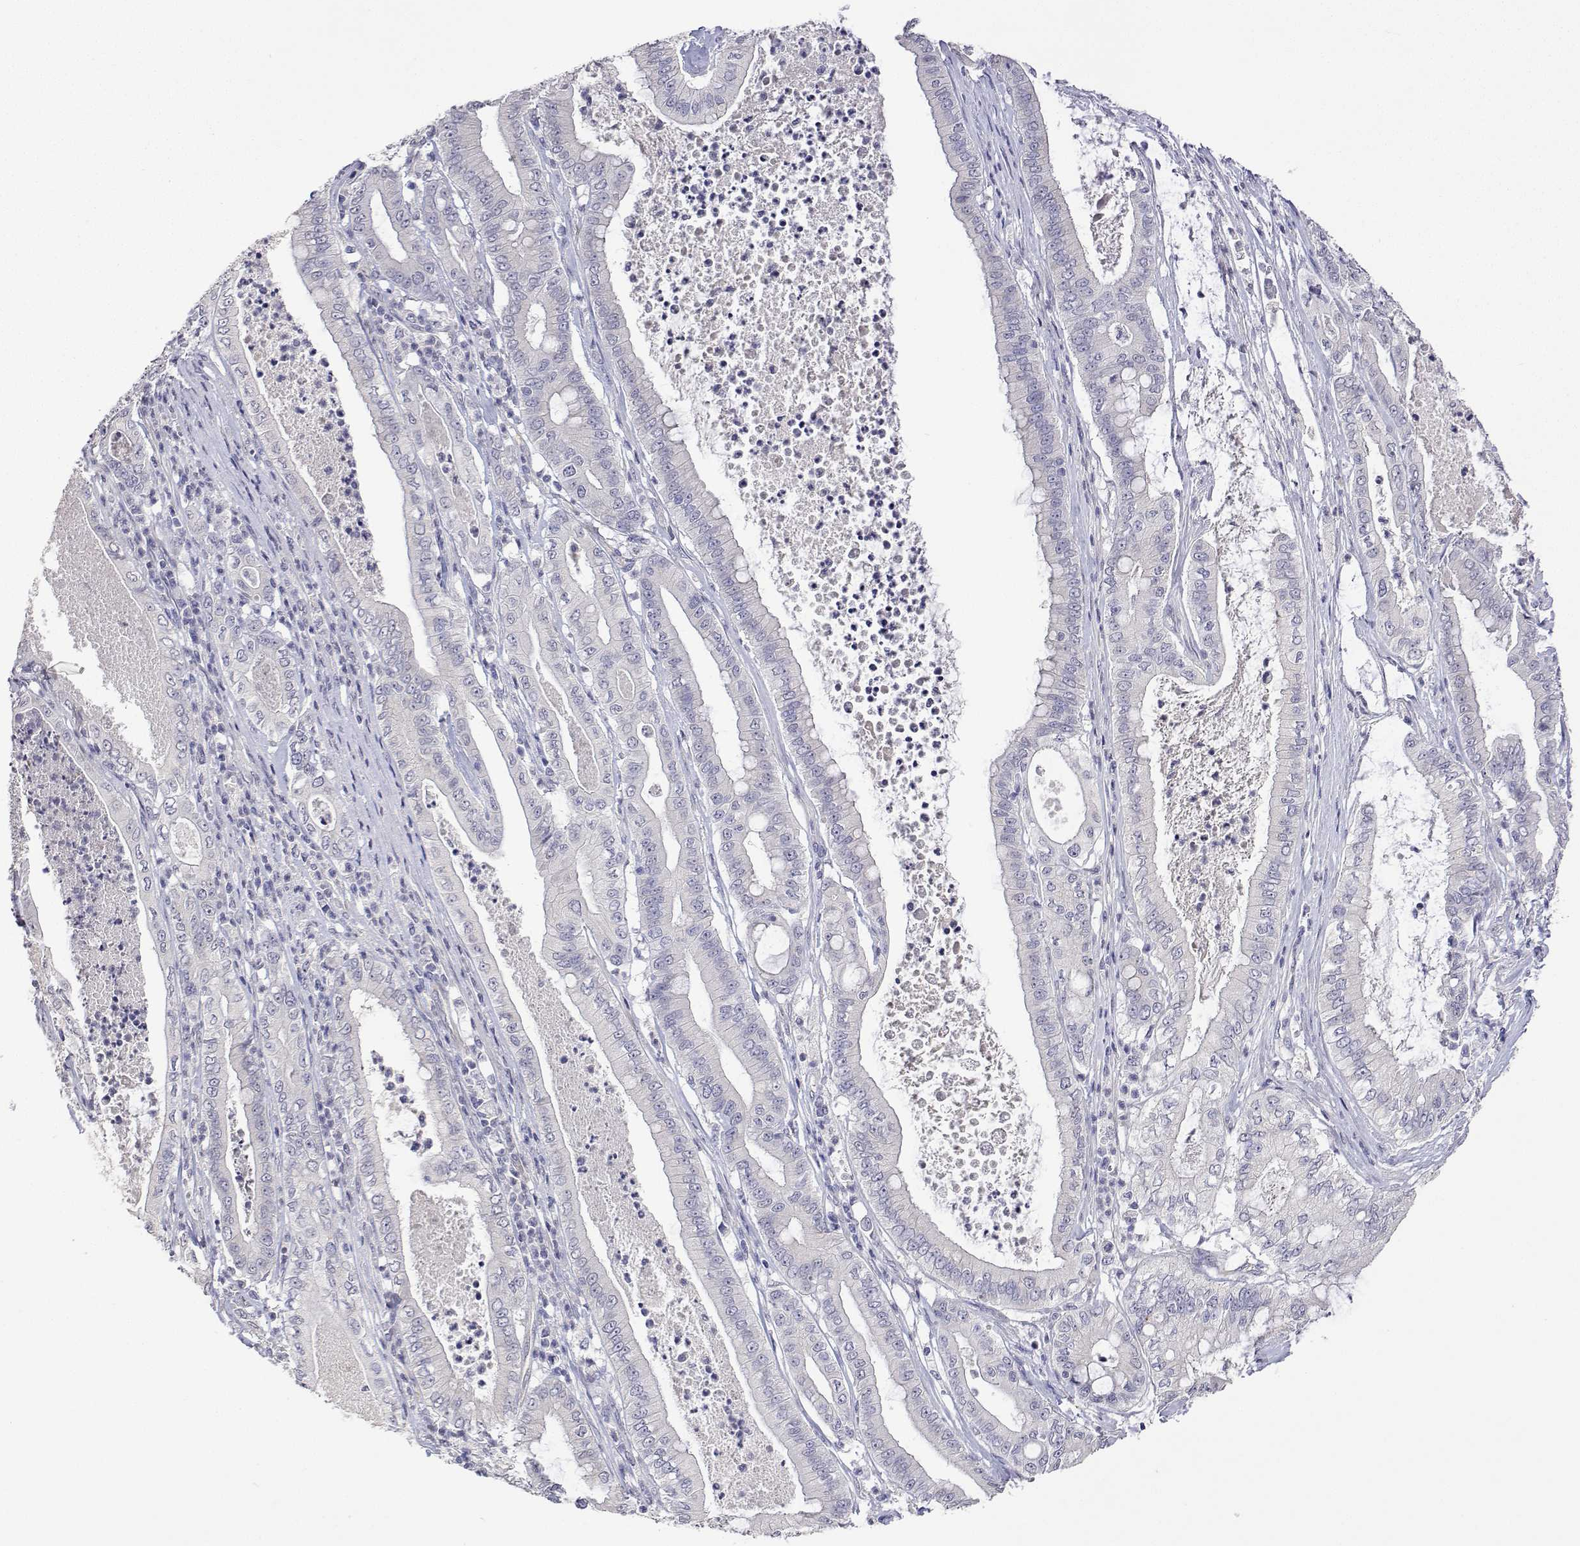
{"staining": {"intensity": "negative", "quantity": "none", "location": "none"}, "tissue": "pancreatic cancer", "cell_type": "Tumor cells", "image_type": "cancer", "snomed": [{"axis": "morphology", "description": "Adenocarcinoma, NOS"}, {"axis": "topography", "description": "Pancreas"}], "caption": "DAB (3,3'-diaminobenzidine) immunohistochemical staining of human pancreatic cancer (adenocarcinoma) shows no significant positivity in tumor cells.", "gene": "PLCB1", "patient": {"sex": "male", "age": 71}}